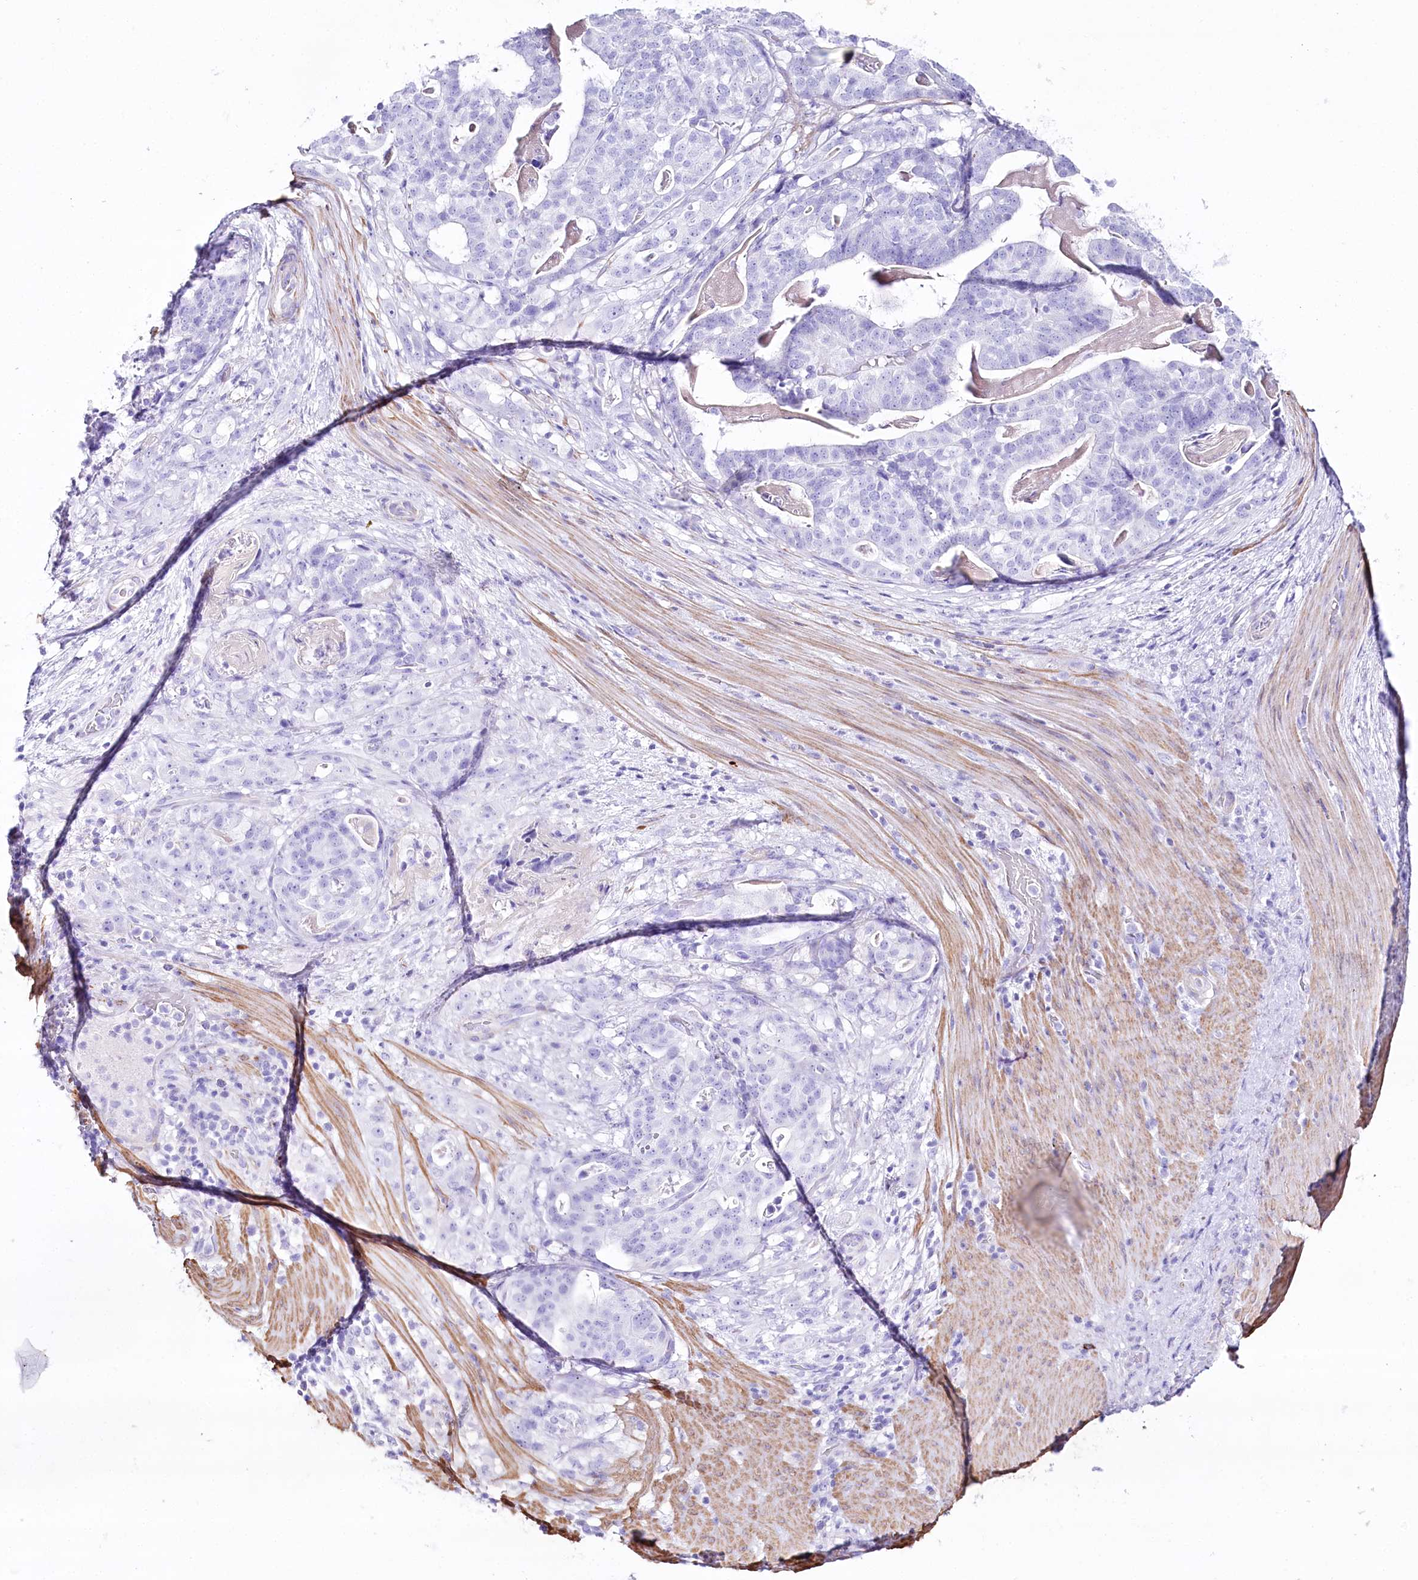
{"staining": {"intensity": "negative", "quantity": "none", "location": "none"}, "tissue": "stomach cancer", "cell_type": "Tumor cells", "image_type": "cancer", "snomed": [{"axis": "morphology", "description": "Adenocarcinoma, NOS"}, {"axis": "topography", "description": "Stomach"}], "caption": "Photomicrograph shows no protein staining in tumor cells of stomach cancer tissue.", "gene": "CSN3", "patient": {"sex": "male", "age": 48}}